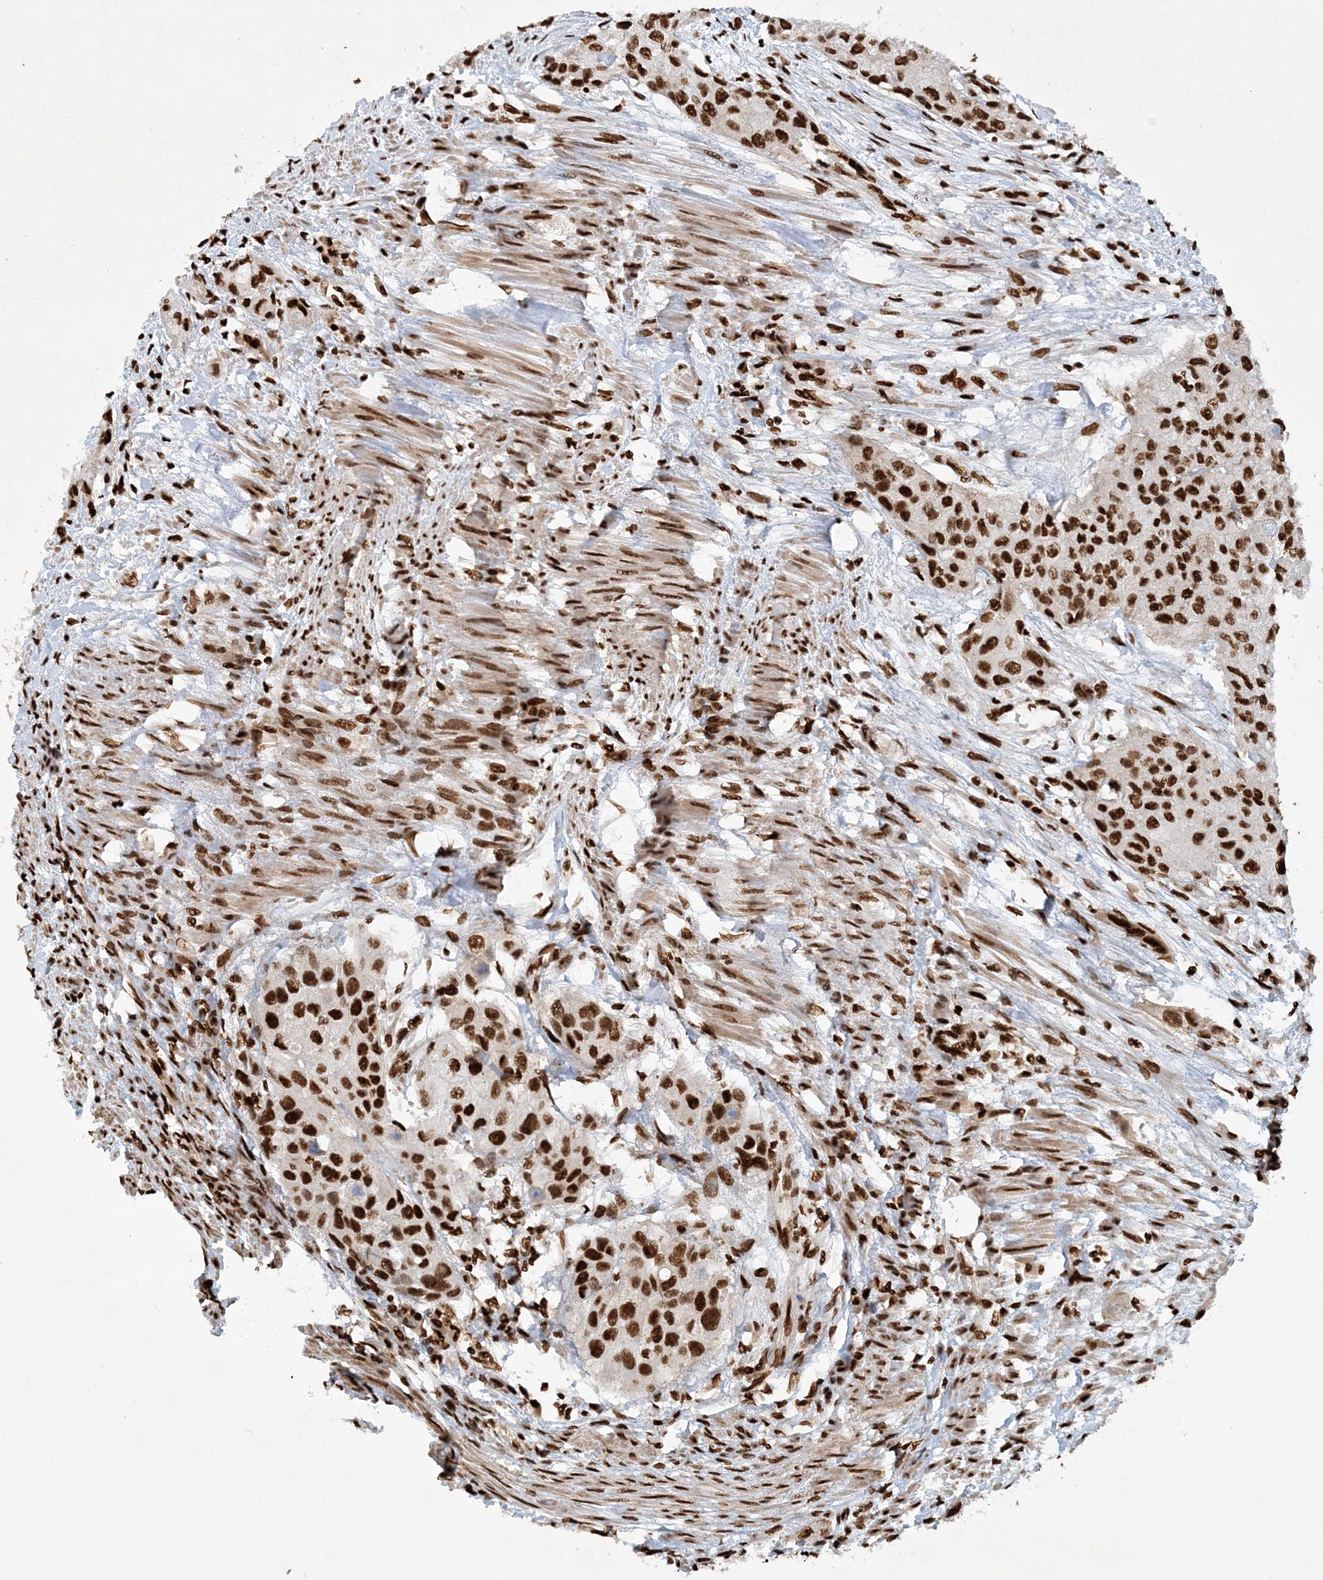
{"staining": {"intensity": "strong", "quantity": ">75%", "location": "nuclear"}, "tissue": "urothelial cancer", "cell_type": "Tumor cells", "image_type": "cancer", "snomed": [{"axis": "morphology", "description": "Normal tissue, NOS"}, {"axis": "morphology", "description": "Urothelial carcinoma, High grade"}, {"axis": "topography", "description": "Vascular tissue"}, {"axis": "topography", "description": "Urinary bladder"}], "caption": "Protein analysis of high-grade urothelial carcinoma tissue displays strong nuclear positivity in about >75% of tumor cells.", "gene": "DELE1", "patient": {"sex": "female", "age": 56}}